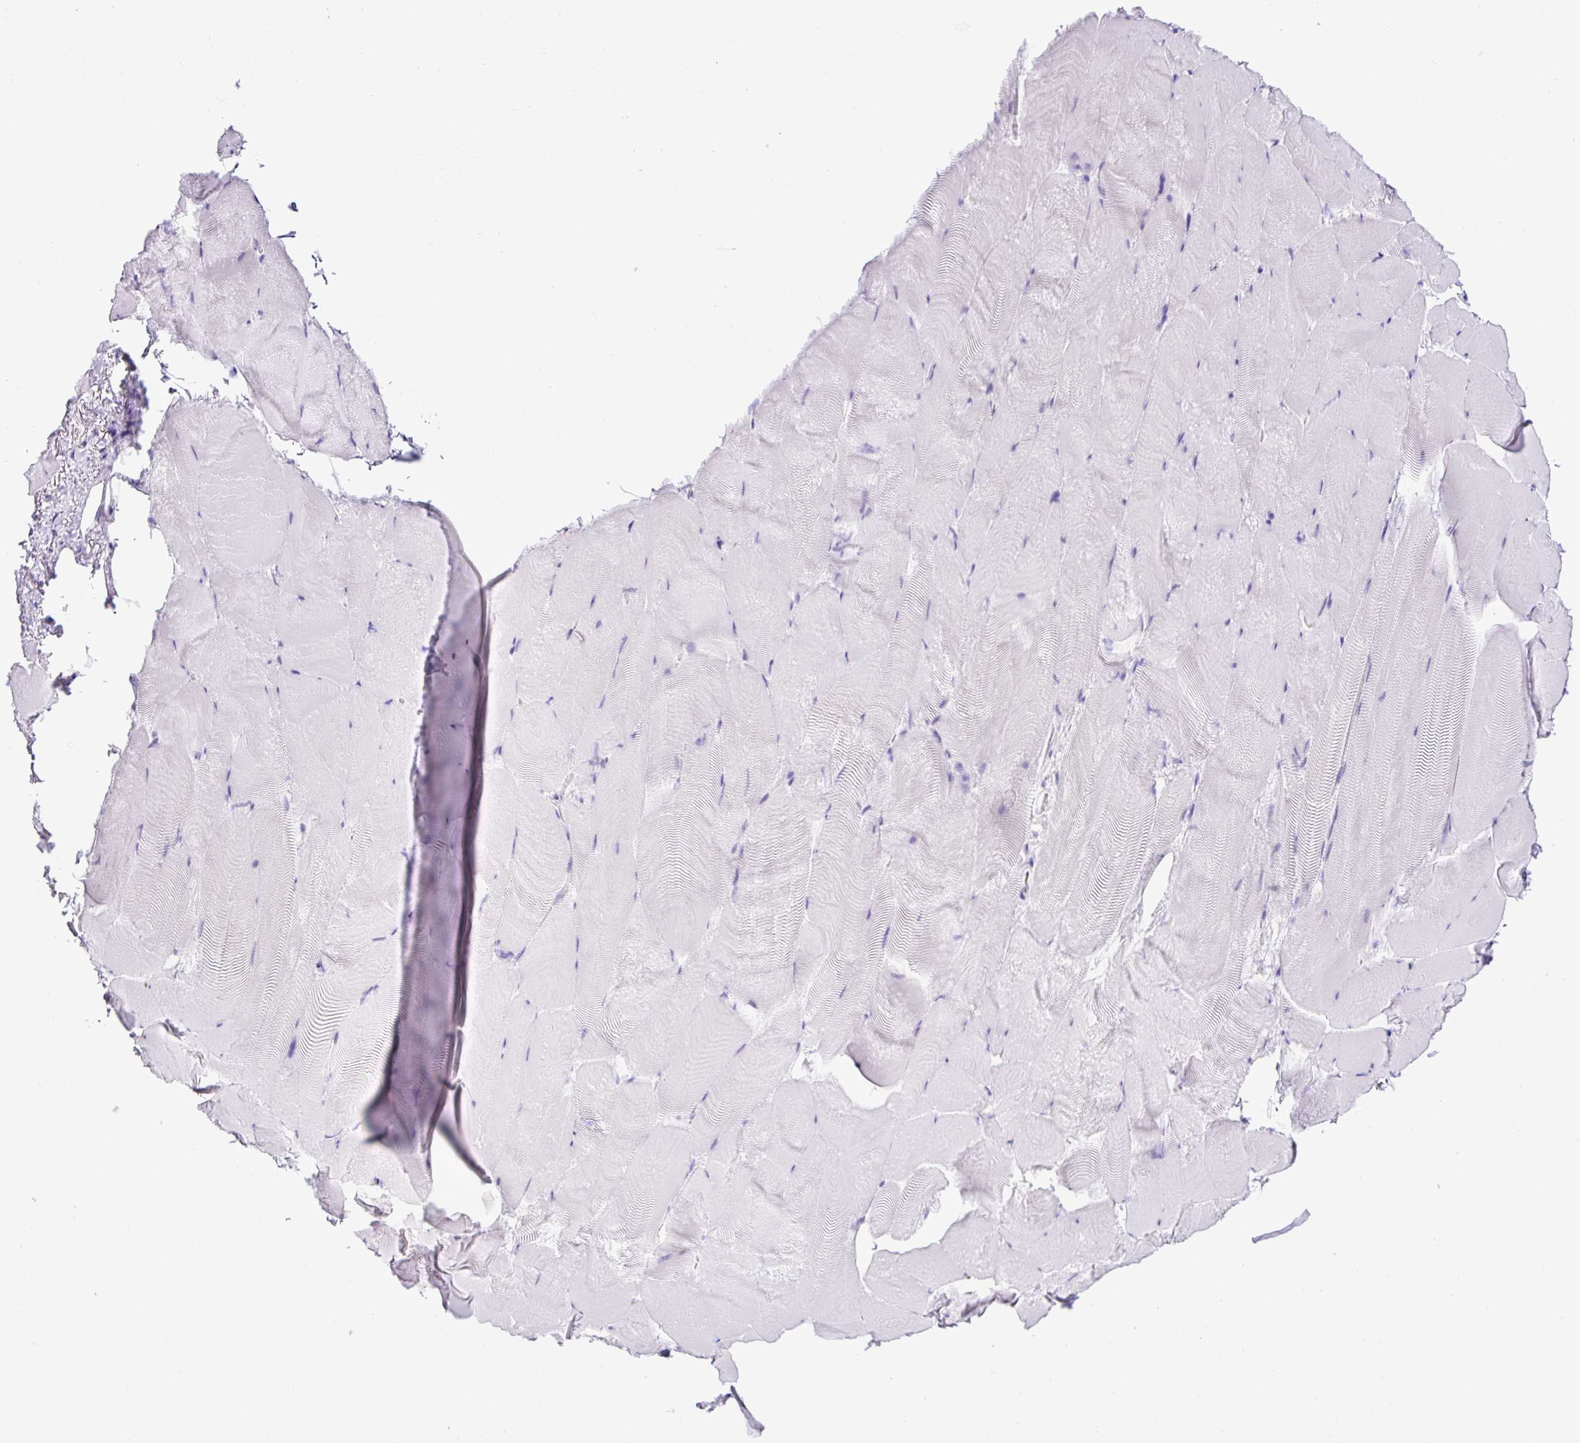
{"staining": {"intensity": "negative", "quantity": "none", "location": "none"}, "tissue": "skeletal muscle", "cell_type": "Myocytes", "image_type": "normal", "snomed": [{"axis": "morphology", "description": "Normal tissue, NOS"}, {"axis": "topography", "description": "Skeletal muscle"}], "caption": "Immunohistochemistry (IHC) of normal skeletal muscle exhibits no positivity in myocytes.", "gene": "RGS21", "patient": {"sex": "female", "age": 64}}